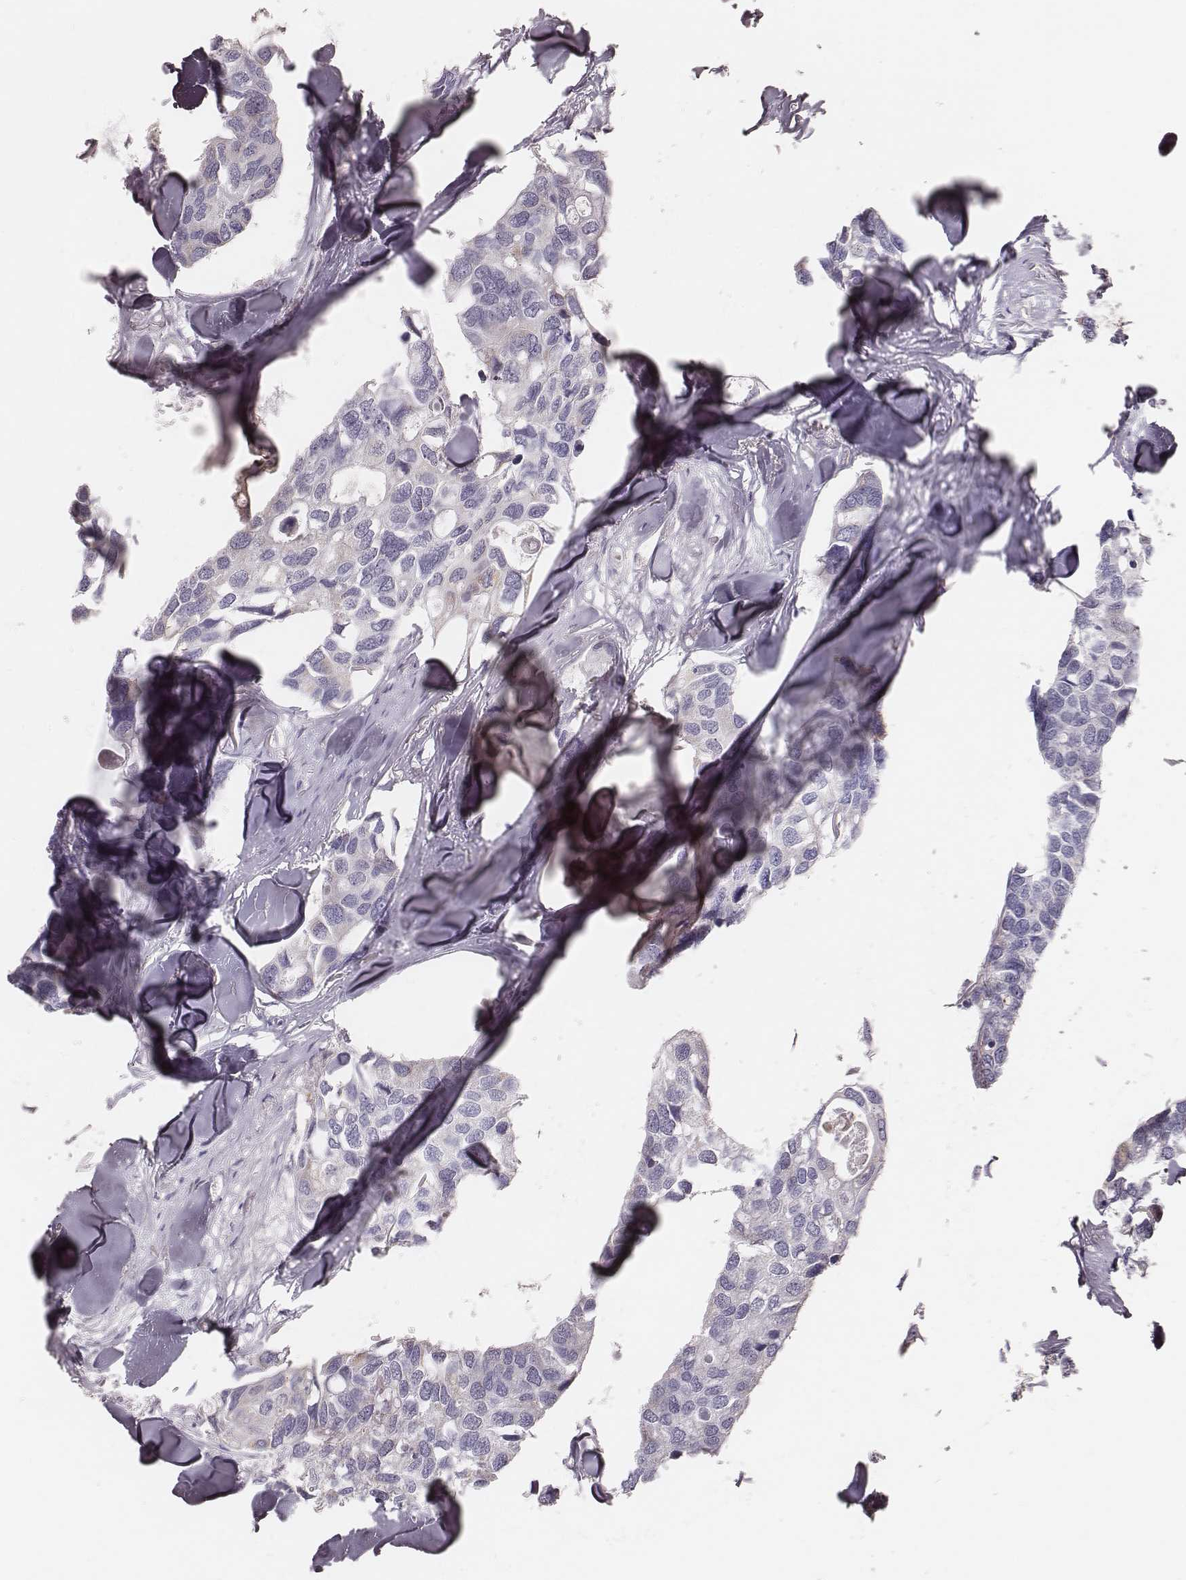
{"staining": {"intensity": "negative", "quantity": "none", "location": "none"}, "tissue": "breast cancer", "cell_type": "Tumor cells", "image_type": "cancer", "snomed": [{"axis": "morphology", "description": "Duct carcinoma"}, {"axis": "topography", "description": "Breast"}], "caption": "Micrograph shows no significant protein expression in tumor cells of breast invasive ductal carcinoma.", "gene": "KIF5C", "patient": {"sex": "female", "age": 83}}